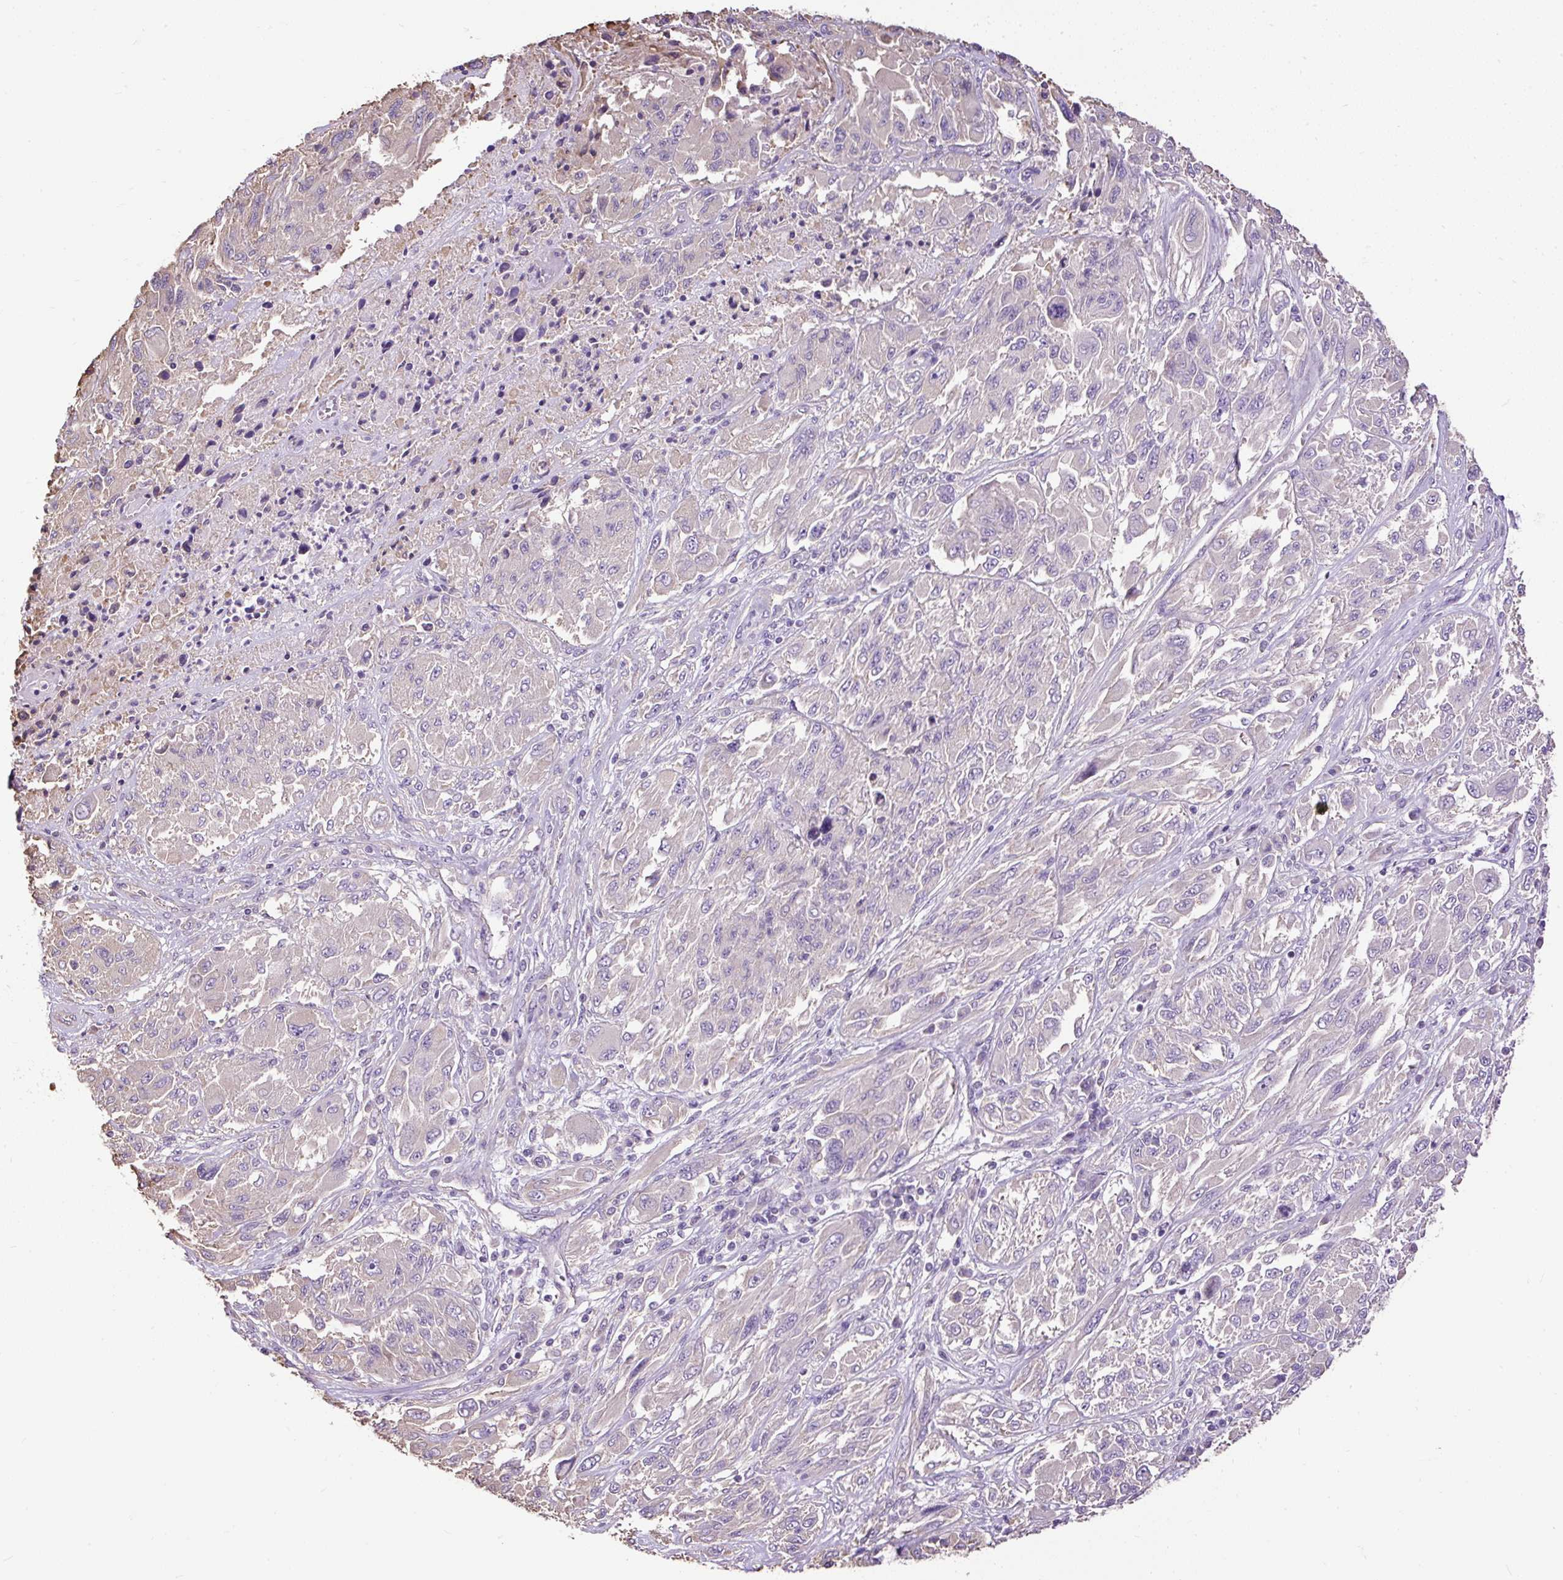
{"staining": {"intensity": "weak", "quantity": "<25%", "location": "cytoplasmic/membranous"}, "tissue": "melanoma", "cell_type": "Tumor cells", "image_type": "cancer", "snomed": [{"axis": "morphology", "description": "Malignant melanoma, NOS"}, {"axis": "topography", "description": "Skin"}], "caption": "Histopathology image shows no protein expression in tumor cells of melanoma tissue.", "gene": "PDIA2", "patient": {"sex": "female", "age": 91}}